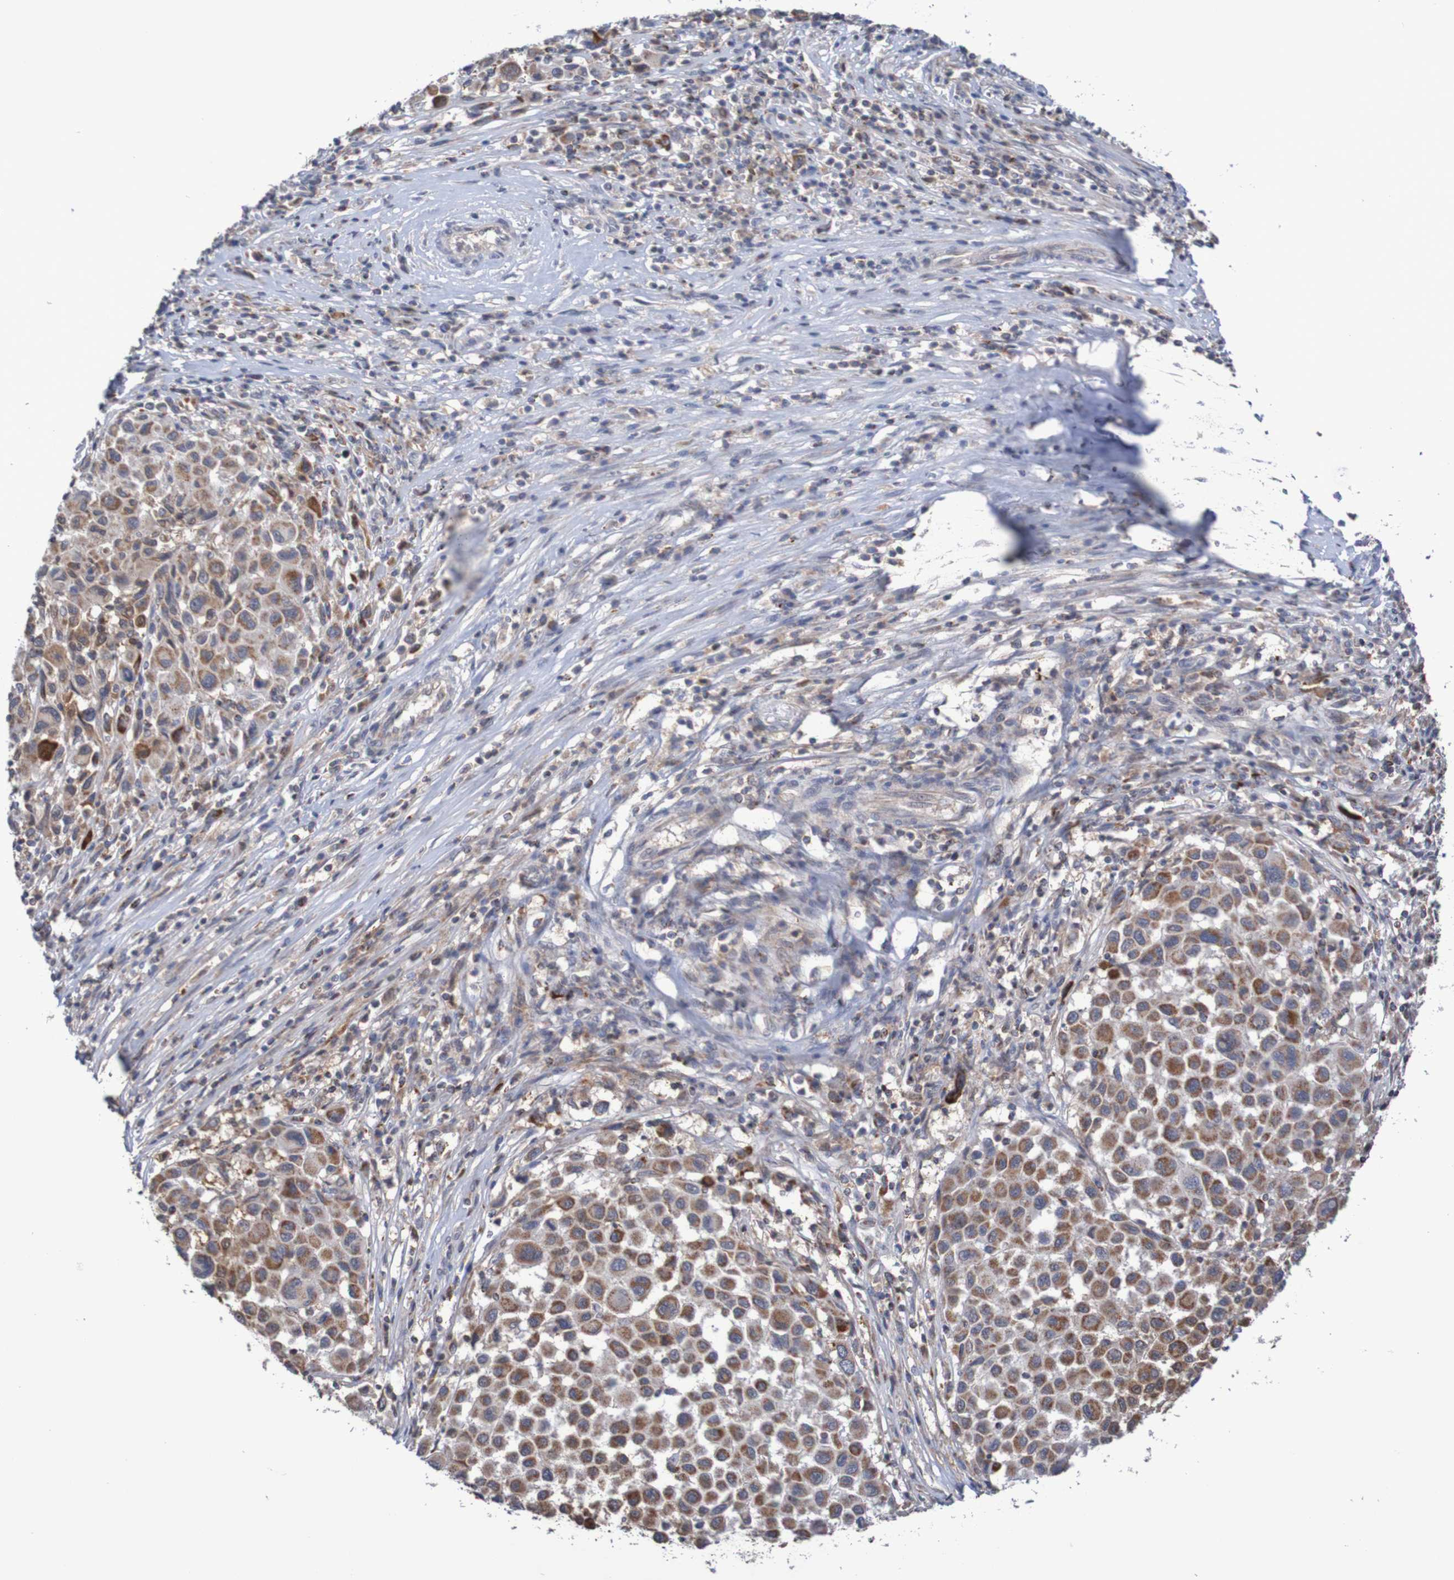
{"staining": {"intensity": "strong", "quantity": ">75%", "location": "cytoplasmic/membranous"}, "tissue": "melanoma", "cell_type": "Tumor cells", "image_type": "cancer", "snomed": [{"axis": "morphology", "description": "Malignant melanoma, Metastatic site"}, {"axis": "topography", "description": "Lymph node"}], "caption": "An image of malignant melanoma (metastatic site) stained for a protein reveals strong cytoplasmic/membranous brown staining in tumor cells. (IHC, brightfield microscopy, high magnification).", "gene": "C3orf18", "patient": {"sex": "male", "age": 61}}